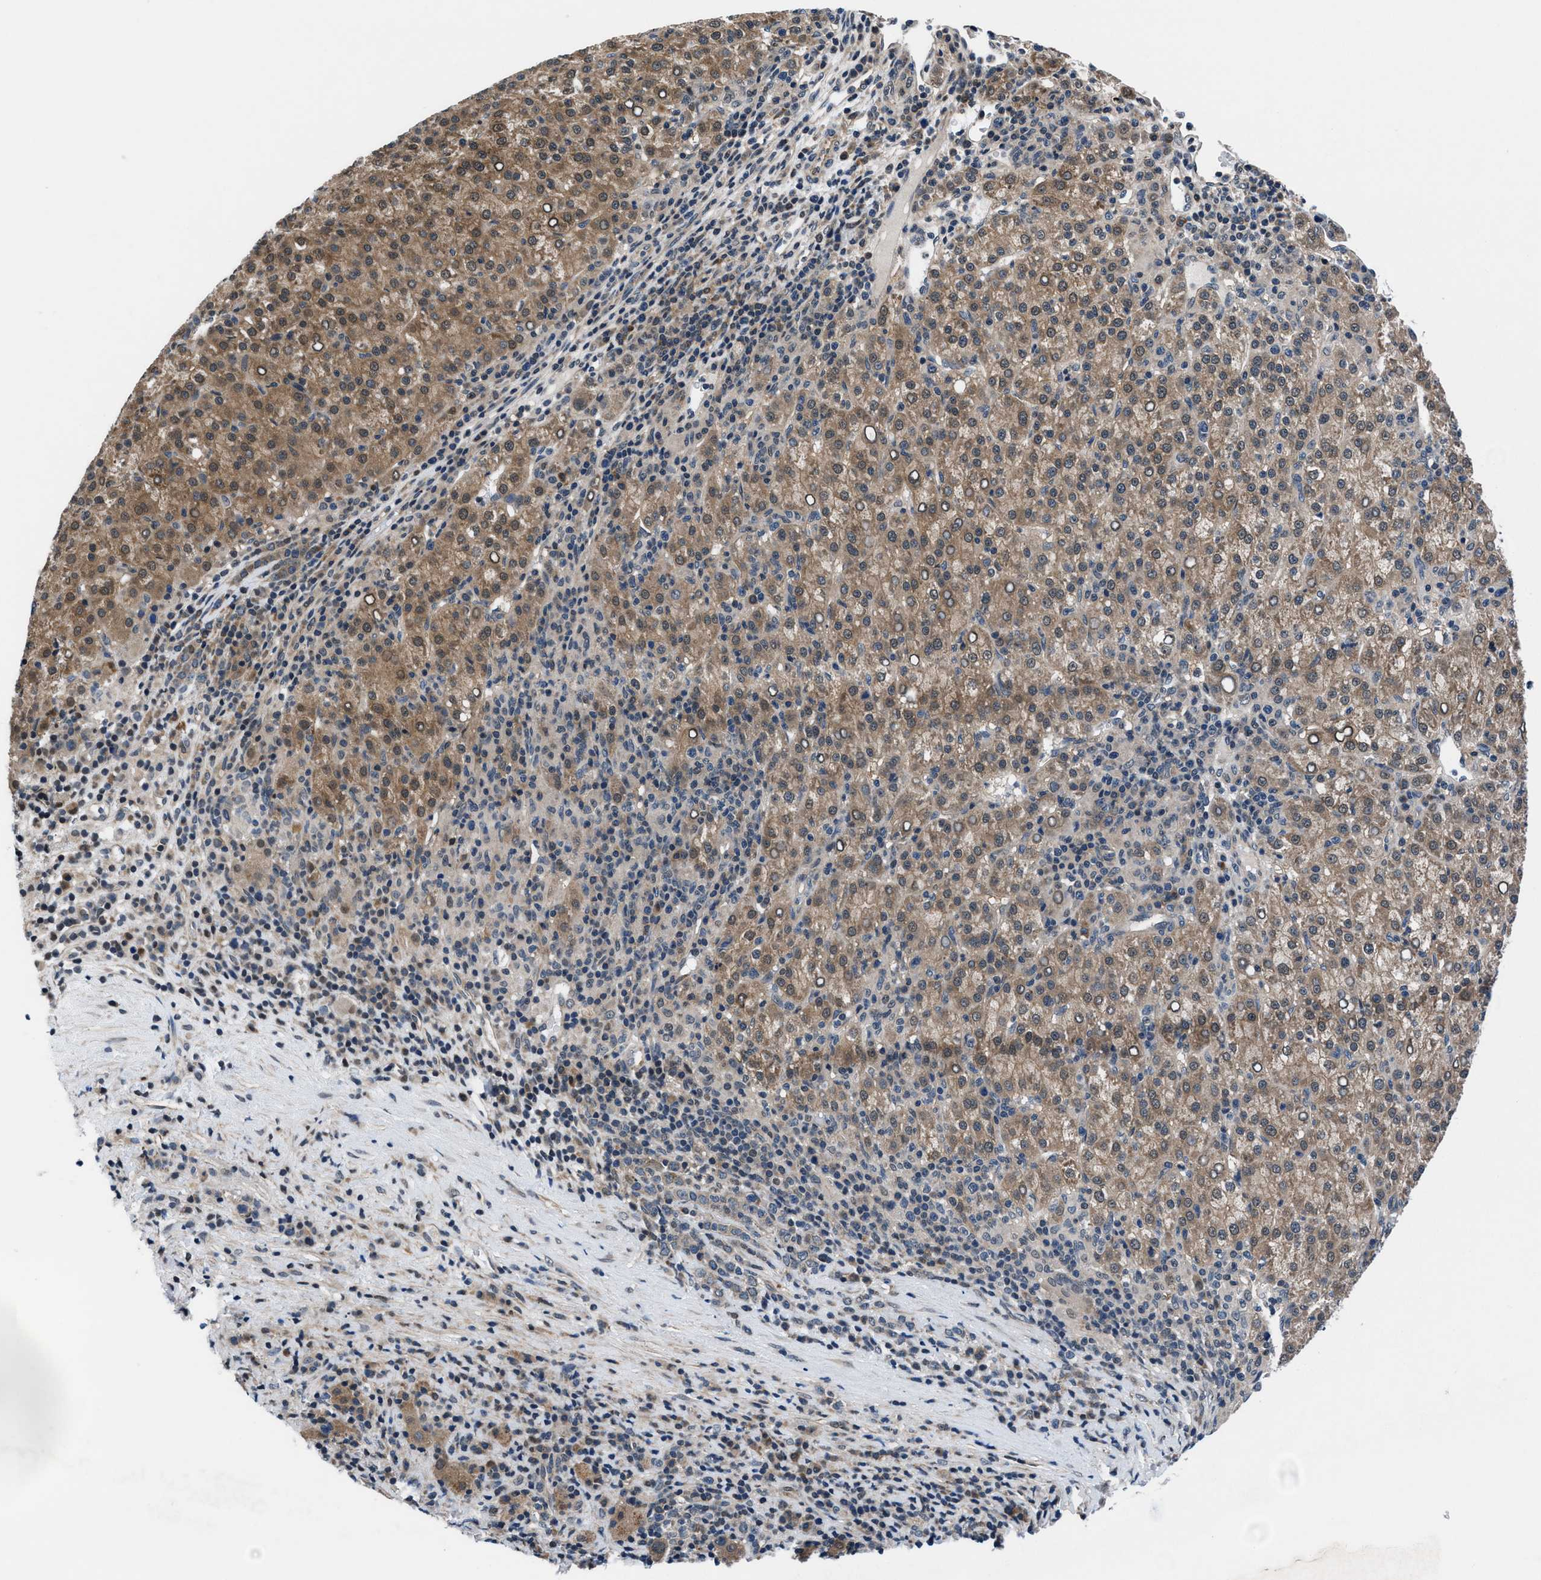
{"staining": {"intensity": "moderate", "quantity": ">75%", "location": "cytoplasmic/membranous"}, "tissue": "liver cancer", "cell_type": "Tumor cells", "image_type": "cancer", "snomed": [{"axis": "morphology", "description": "Carcinoma, Hepatocellular, NOS"}, {"axis": "topography", "description": "Liver"}], "caption": "Immunohistochemistry staining of hepatocellular carcinoma (liver), which displays medium levels of moderate cytoplasmic/membranous expression in approximately >75% of tumor cells indicating moderate cytoplasmic/membranous protein positivity. The staining was performed using DAB (3,3'-diaminobenzidine) (brown) for protein detection and nuclei were counterstained in hematoxylin (blue).", "gene": "PRPSAP2", "patient": {"sex": "female", "age": 58}}